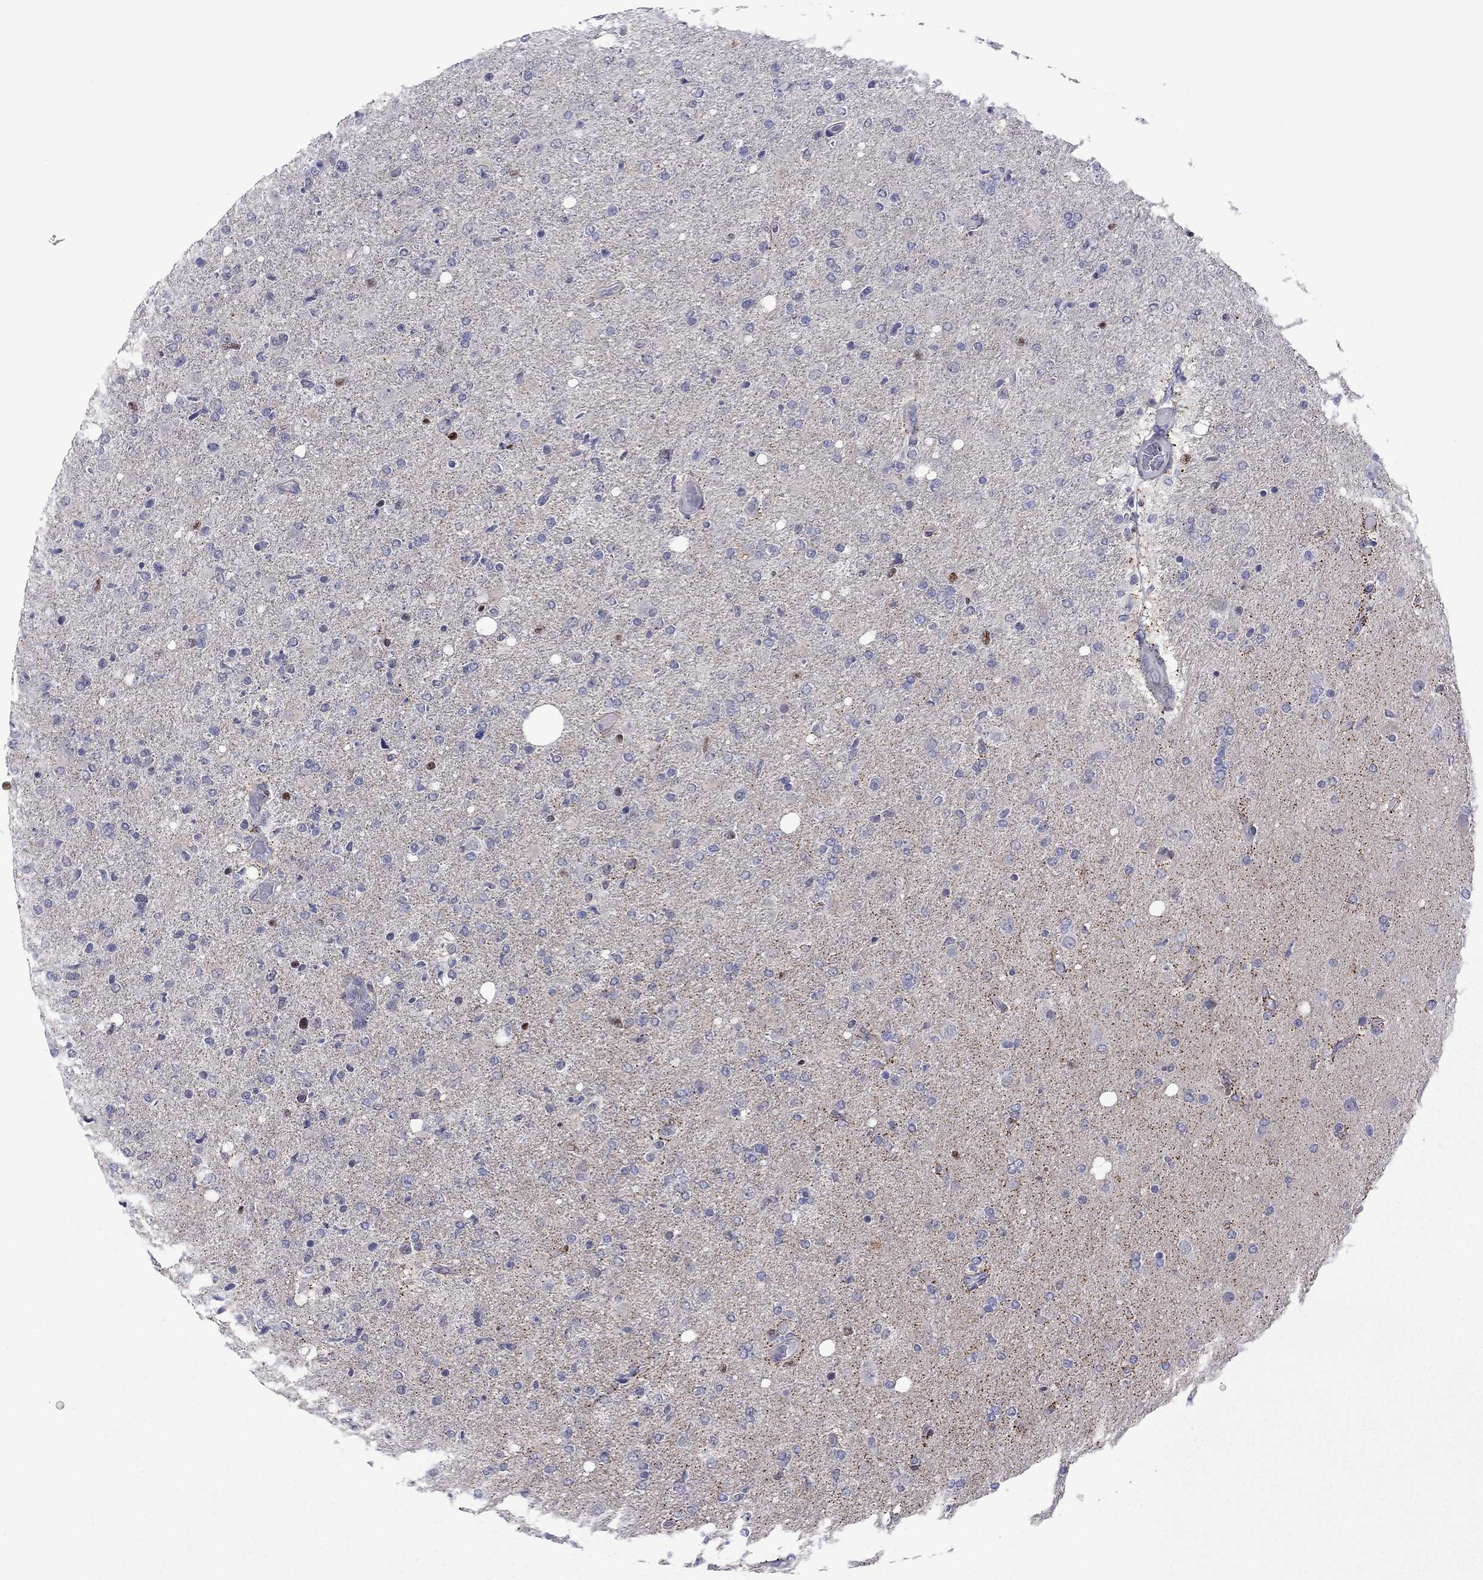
{"staining": {"intensity": "negative", "quantity": "none", "location": "none"}, "tissue": "glioma", "cell_type": "Tumor cells", "image_type": "cancer", "snomed": [{"axis": "morphology", "description": "Glioma, malignant, High grade"}, {"axis": "topography", "description": "Cerebral cortex"}], "caption": "An image of malignant glioma (high-grade) stained for a protein shows no brown staining in tumor cells.", "gene": "POU5F2", "patient": {"sex": "male", "age": 70}}